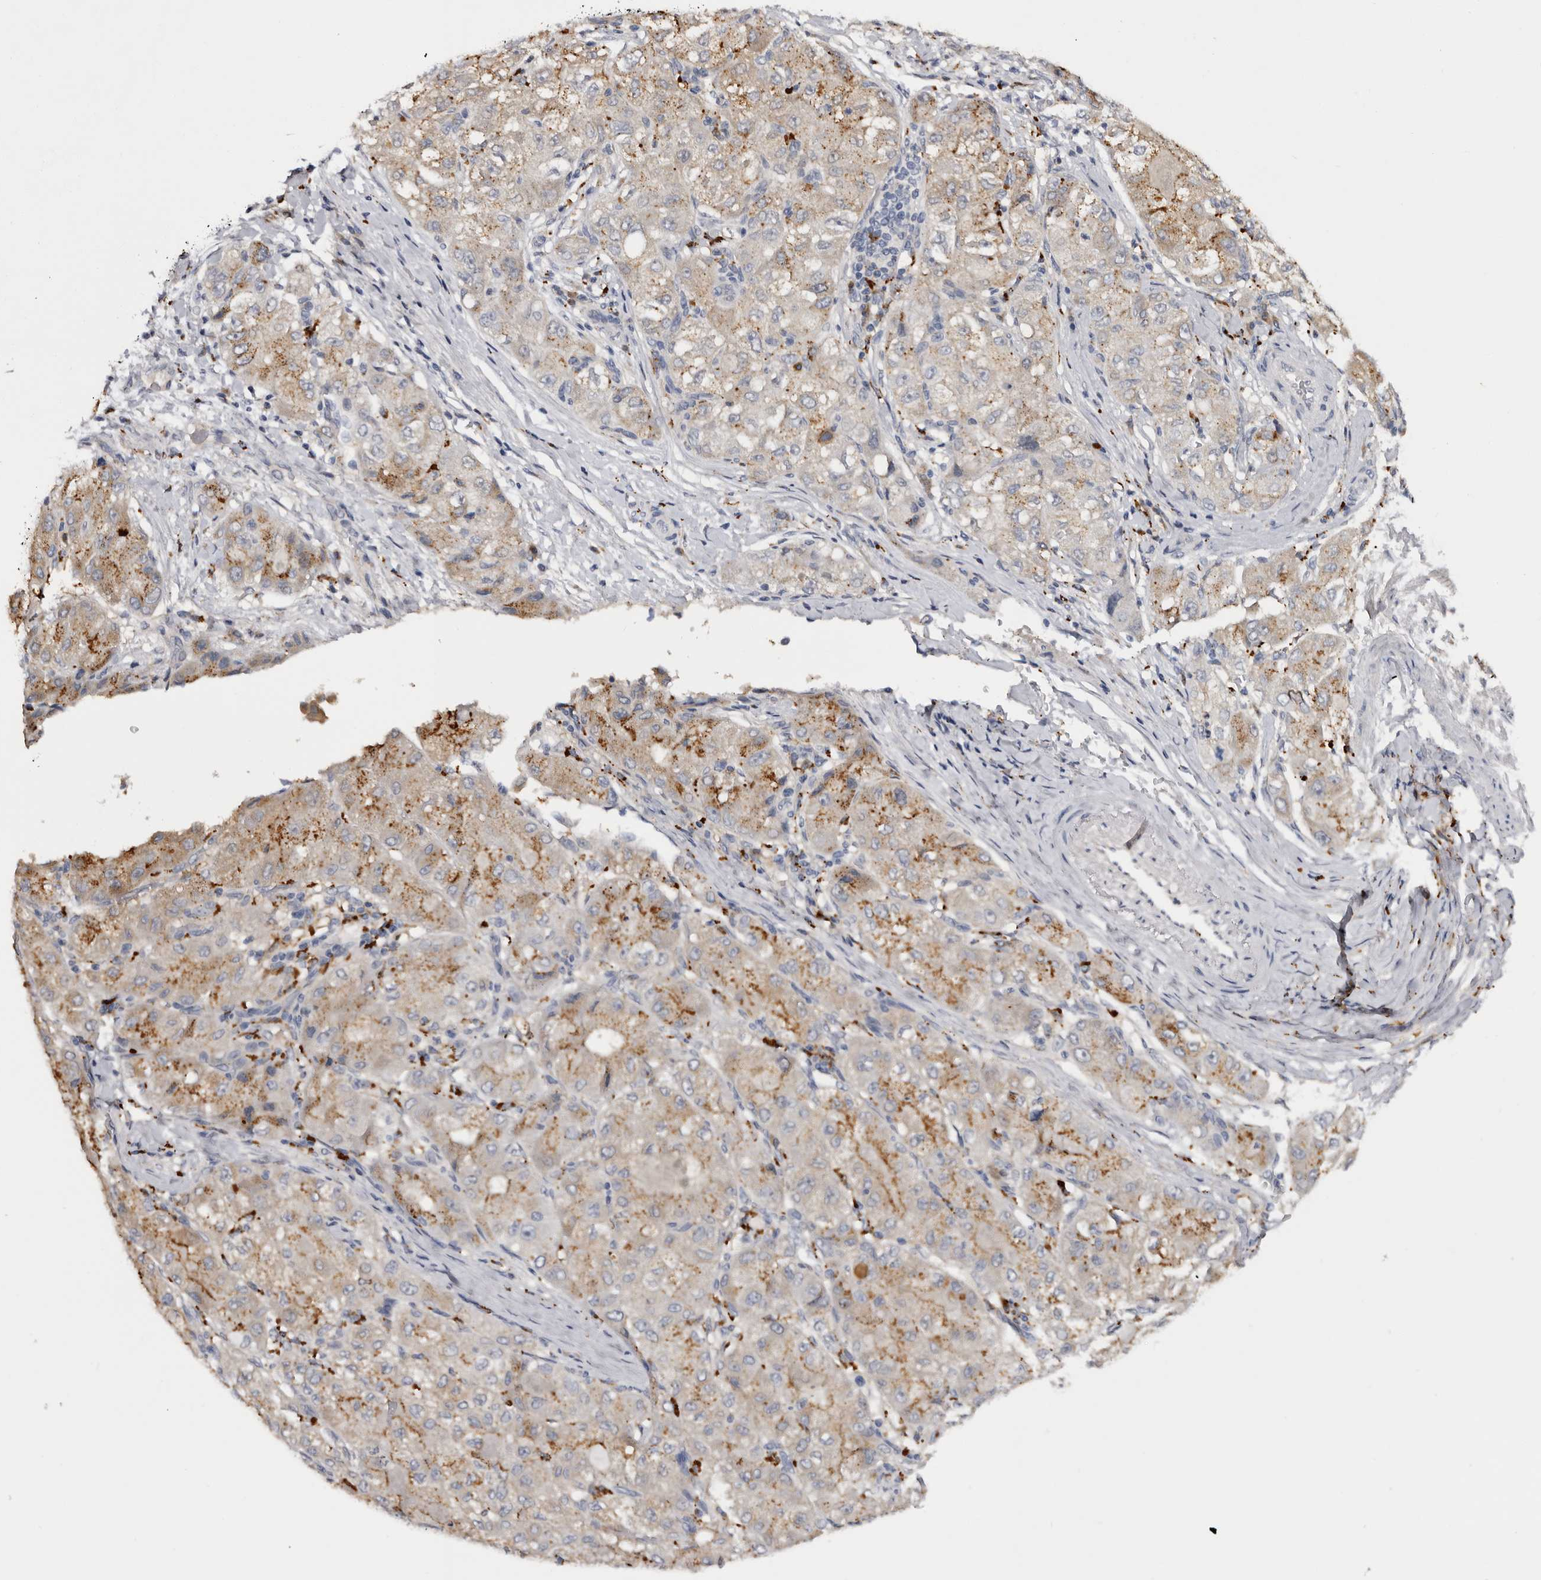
{"staining": {"intensity": "moderate", "quantity": "25%-75%", "location": "cytoplasmic/membranous"}, "tissue": "liver cancer", "cell_type": "Tumor cells", "image_type": "cancer", "snomed": [{"axis": "morphology", "description": "Carcinoma, Hepatocellular, NOS"}, {"axis": "topography", "description": "Liver"}], "caption": "High-magnification brightfield microscopy of liver cancer stained with DAB (3,3'-diaminobenzidine) (brown) and counterstained with hematoxylin (blue). tumor cells exhibit moderate cytoplasmic/membranous expression is appreciated in about25%-75% of cells. (DAB (3,3'-diaminobenzidine) IHC with brightfield microscopy, high magnification).", "gene": "DAP", "patient": {"sex": "male", "age": 80}}